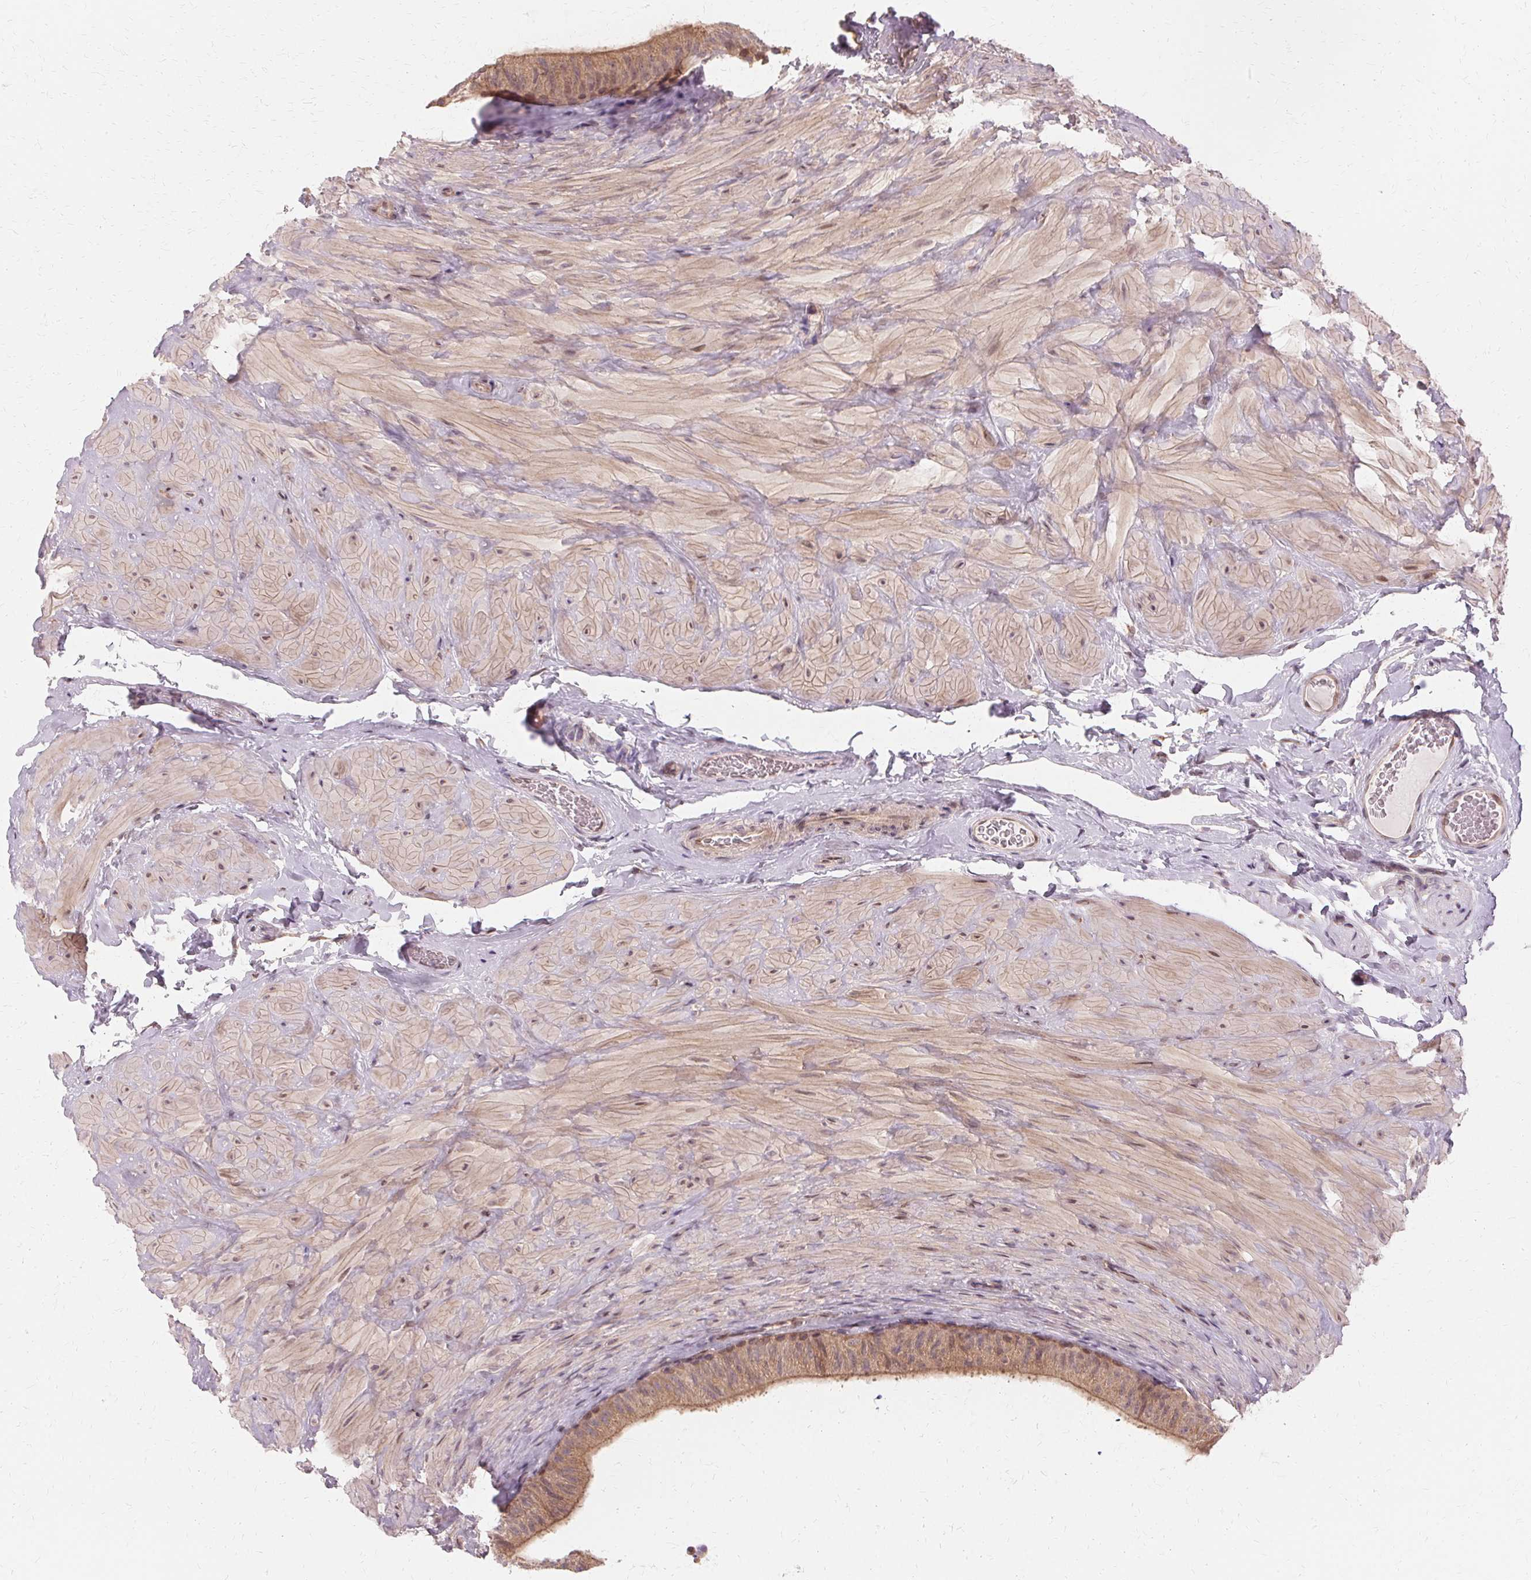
{"staining": {"intensity": "moderate", "quantity": "<25%", "location": "cytoplasmic/membranous"}, "tissue": "epididymis", "cell_type": "Glandular cells", "image_type": "normal", "snomed": [{"axis": "morphology", "description": "Normal tissue, NOS"}, {"axis": "topography", "description": "Epididymis, spermatic cord, NOS"}, {"axis": "topography", "description": "Epididymis"}], "caption": "The micrograph displays a brown stain indicating the presence of a protein in the cytoplasmic/membranous of glandular cells in epididymis. (DAB (3,3'-diaminobenzidine) IHC with brightfield microscopy, high magnification).", "gene": "USP8", "patient": {"sex": "male", "age": 31}}